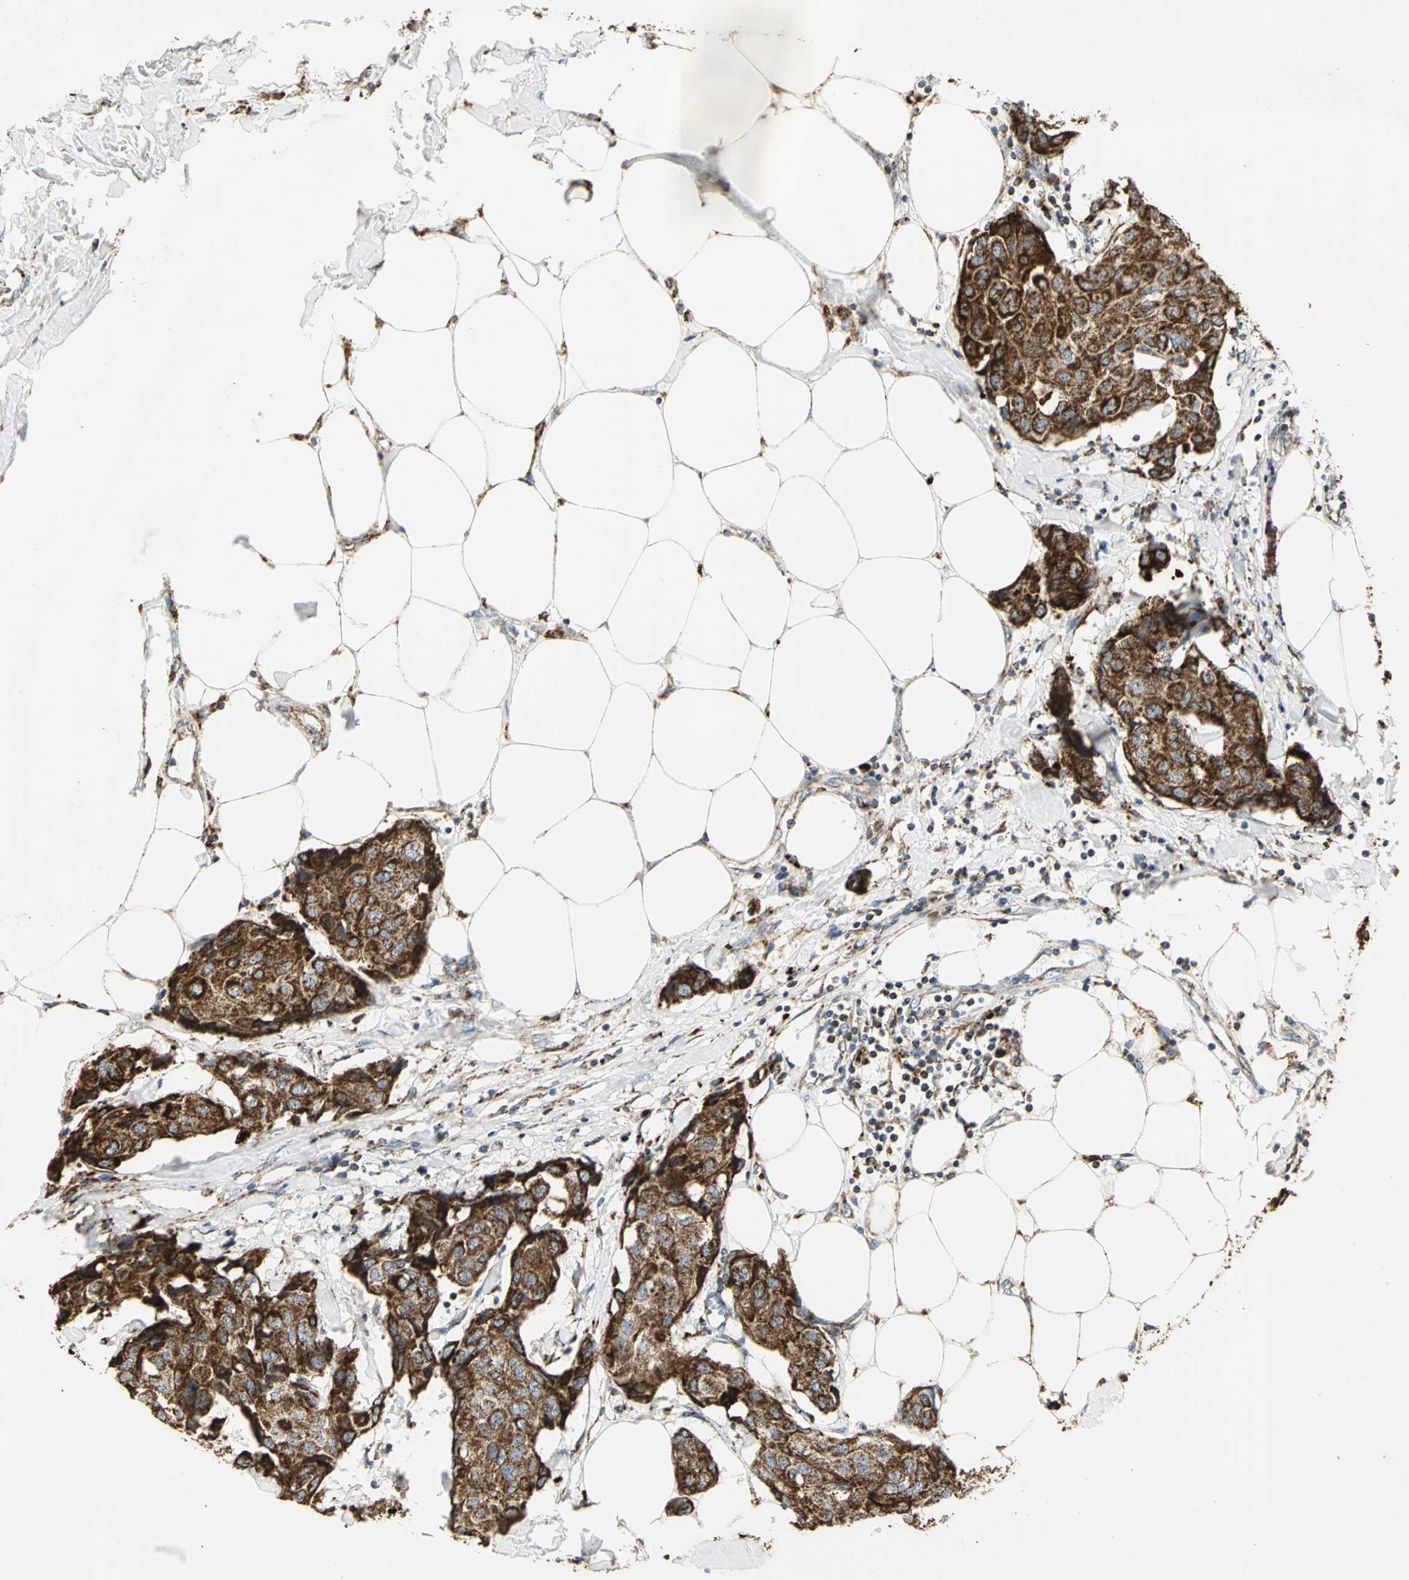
{"staining": {"intensity": "strong", "quantity": ">75%", "location": "cytoplasmic/membranous"}, "tissue": "breast cancer", "cell_type": "Tumor cells", "image_type": "cancer", "snomed": [{"axis": "morphology", "description": "Duct carcinoma"}, {"axis": "topography", "description": "Breast"}], "caption": "An IHC histopathology image of neoplastic tissue is shown. Protein staining in brown highlights strong cytoplasmic/membranous positivity in breast cancer within tumor cells. (DAB (3,3'-diaminobenzidine) = brown stain, brightfield microscopy at high magnification).", "gene": "VDAC1", "patient": {"sex": "female", "age": 80}}